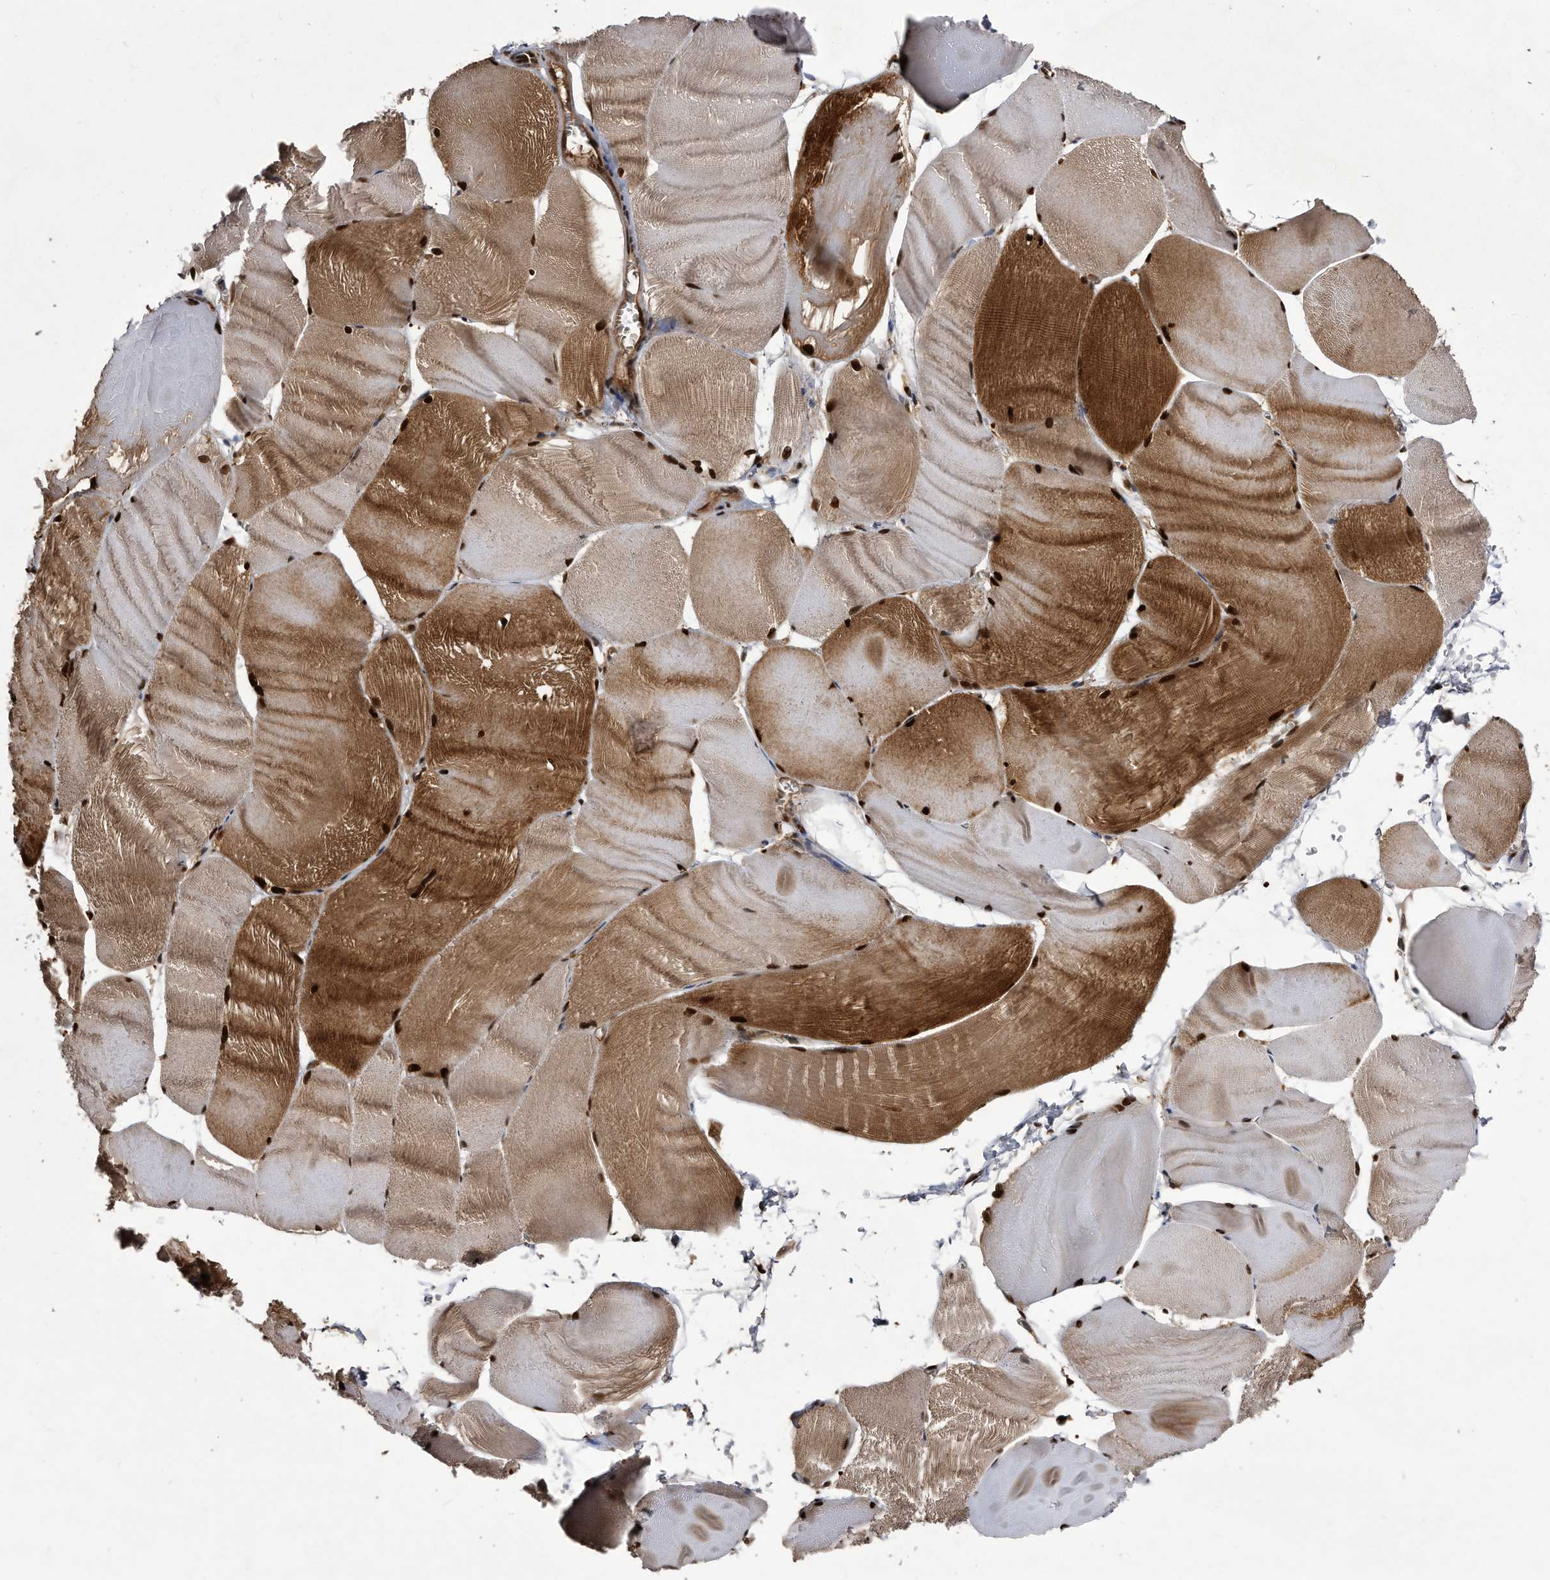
{"staining": {"intensity": "moderate", "quantity": ">75%", "location": "cytoplasmic/membranous,nuclear"}, "tissue": "skeletal muscle", "cell_type": "Myocytes", "image_type": "normal", "snomed": [{"axis": "morphology", "description": "Normal tissue, NOS"}, {"axis": "morphology", "description": "Basal cell carcinoma"}, {"axis": "topography", "description": "Skeletal muscle"}], "caption": "DAB immunohistochemical staining of benign skeletal muscle shows moderate cytoplasmic/membranous,nuclear protein staining in about >75% of myocytes.", "gene": "RAD23B", "patient": {"sex": "female", "age": 64}}